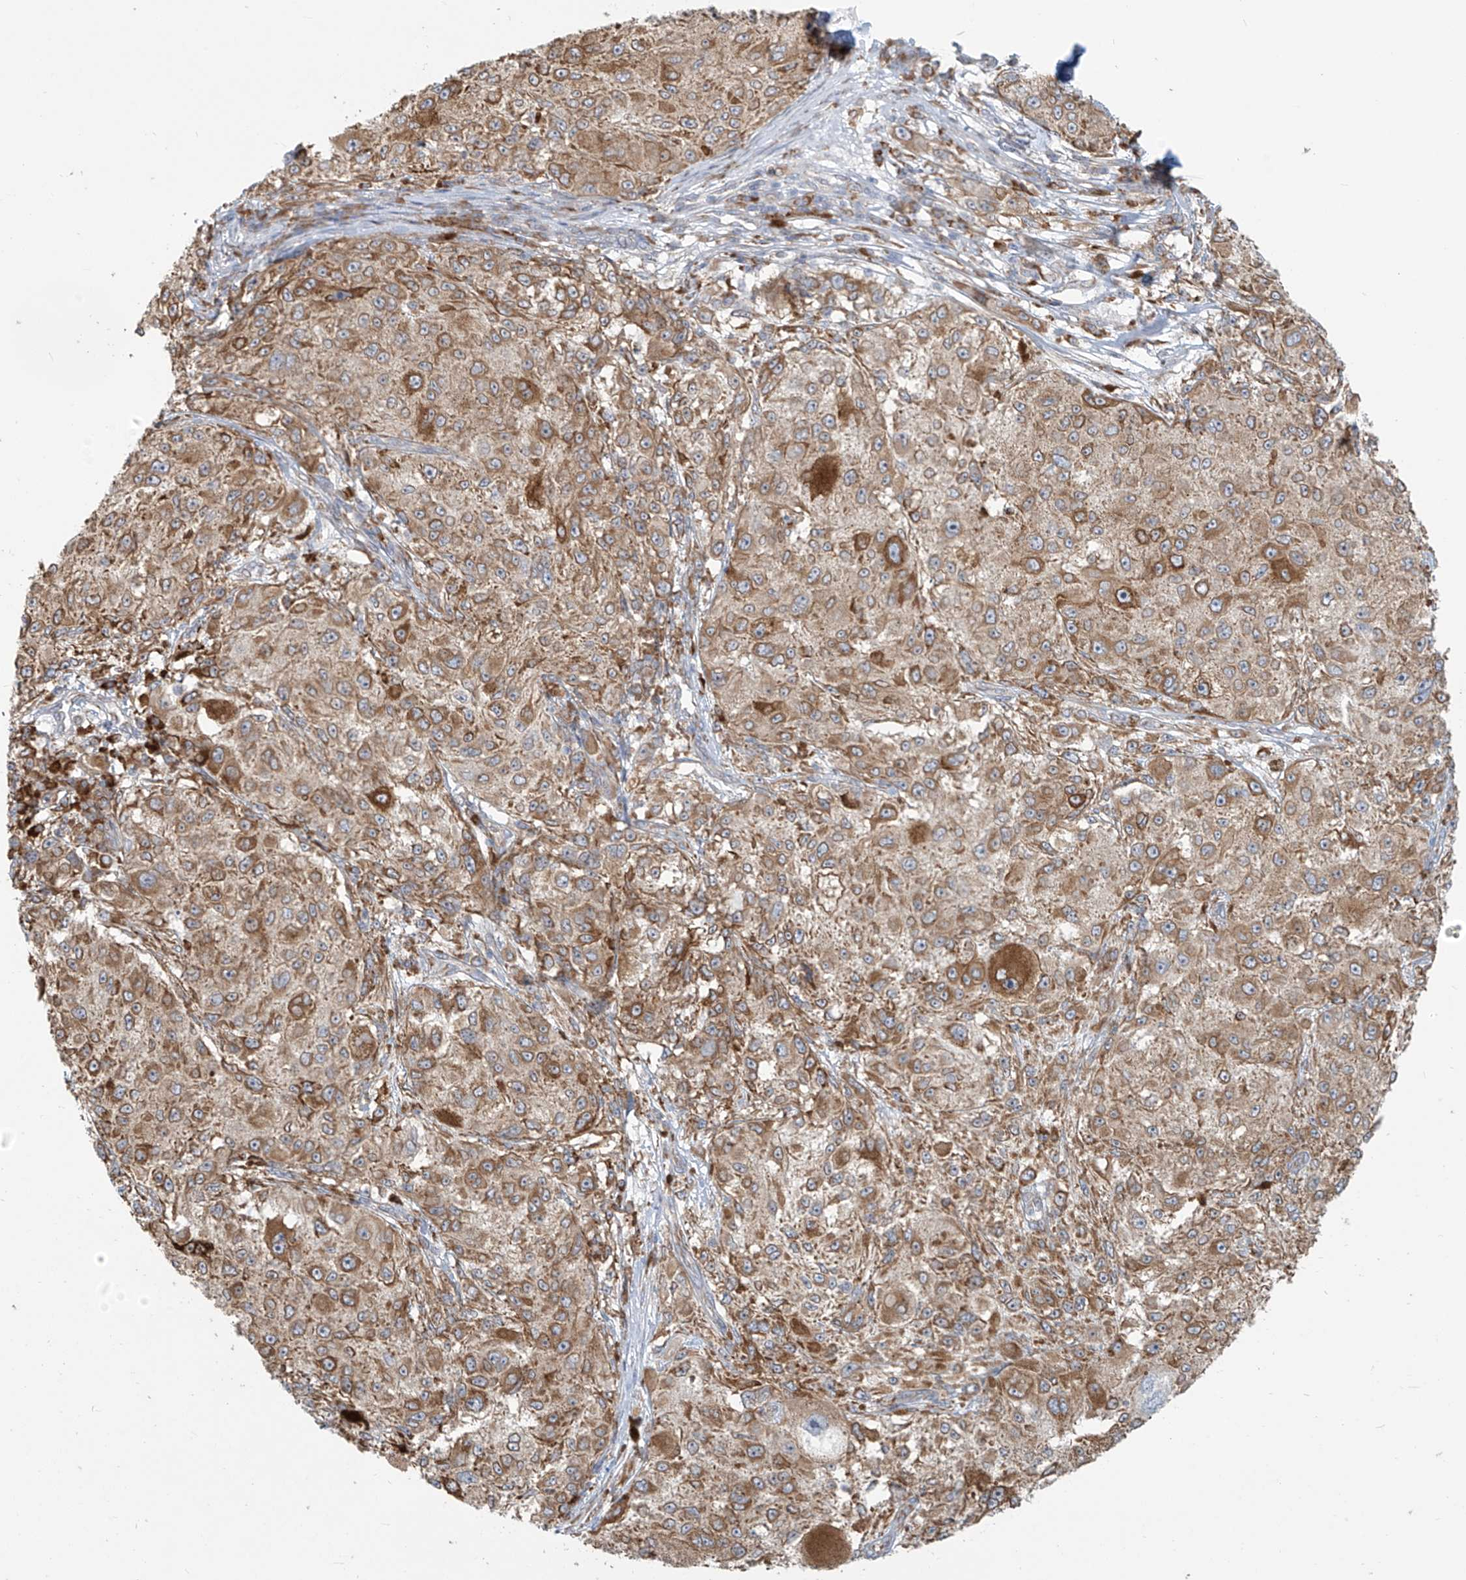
{"staining": {"intensity": "moderate", "quantity": ">75%", "location": "cytoplasmic/membranous"}, "tissue": "melanoma", "cell_type": "Tumor cells", "image_type": "cancer", "snomed": [{"axis": "morphology", "description": "Necrosis, NOS"}, {"axis": "morphology", "description": "Malignant melanoma, NOS"}, {"axis": "topography", "description": "Skin"}], "caption": "An image showing moderate cytoplasmic/membranous staining in about >75% of tumor cells in malignant melanoma, as visualized by brown immunohistochemical staining.", "gene": "KATNIP", "patient": {"sex": "female", "age": 87}}